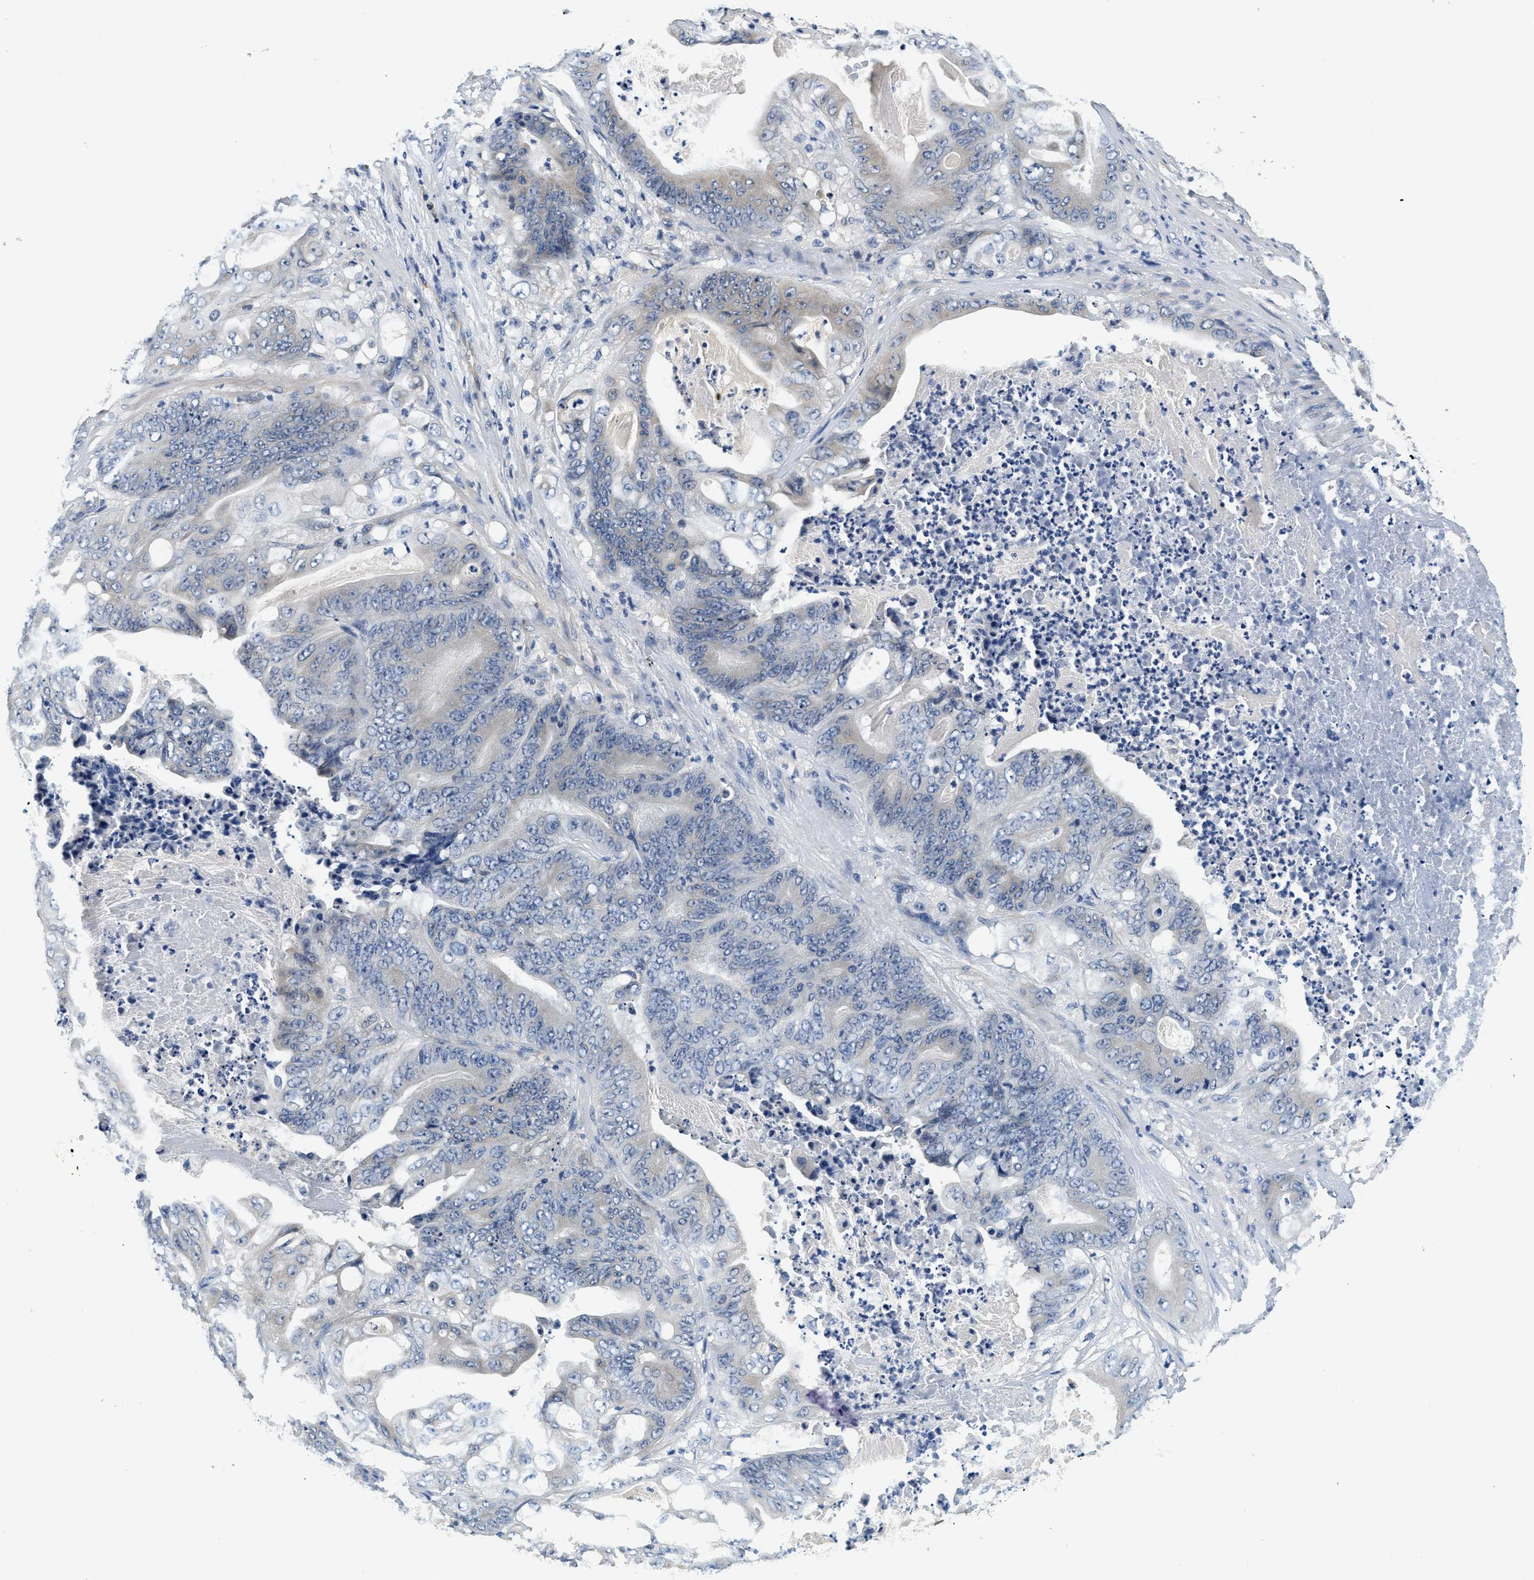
{"staining": {"intensity": "weak", "quantity": "<25%", "location": "cytoplasmic/membranous"}, "tissue": "stomach cancer", "cell_type": "Tumor cells", "image_type": "cancer", "snomed": [{"axis": "morphology", "description": "Adenocarcinoma, NOS"}, {"axis": "topography", "description": "Stomach"}], "caption": "Image shows no protein staining in tumor cells of stomach cancer (adenocarcinoma) tissue.", "gene": "ALDH3A2", "patient": {"sex": "female", "age": 73}}